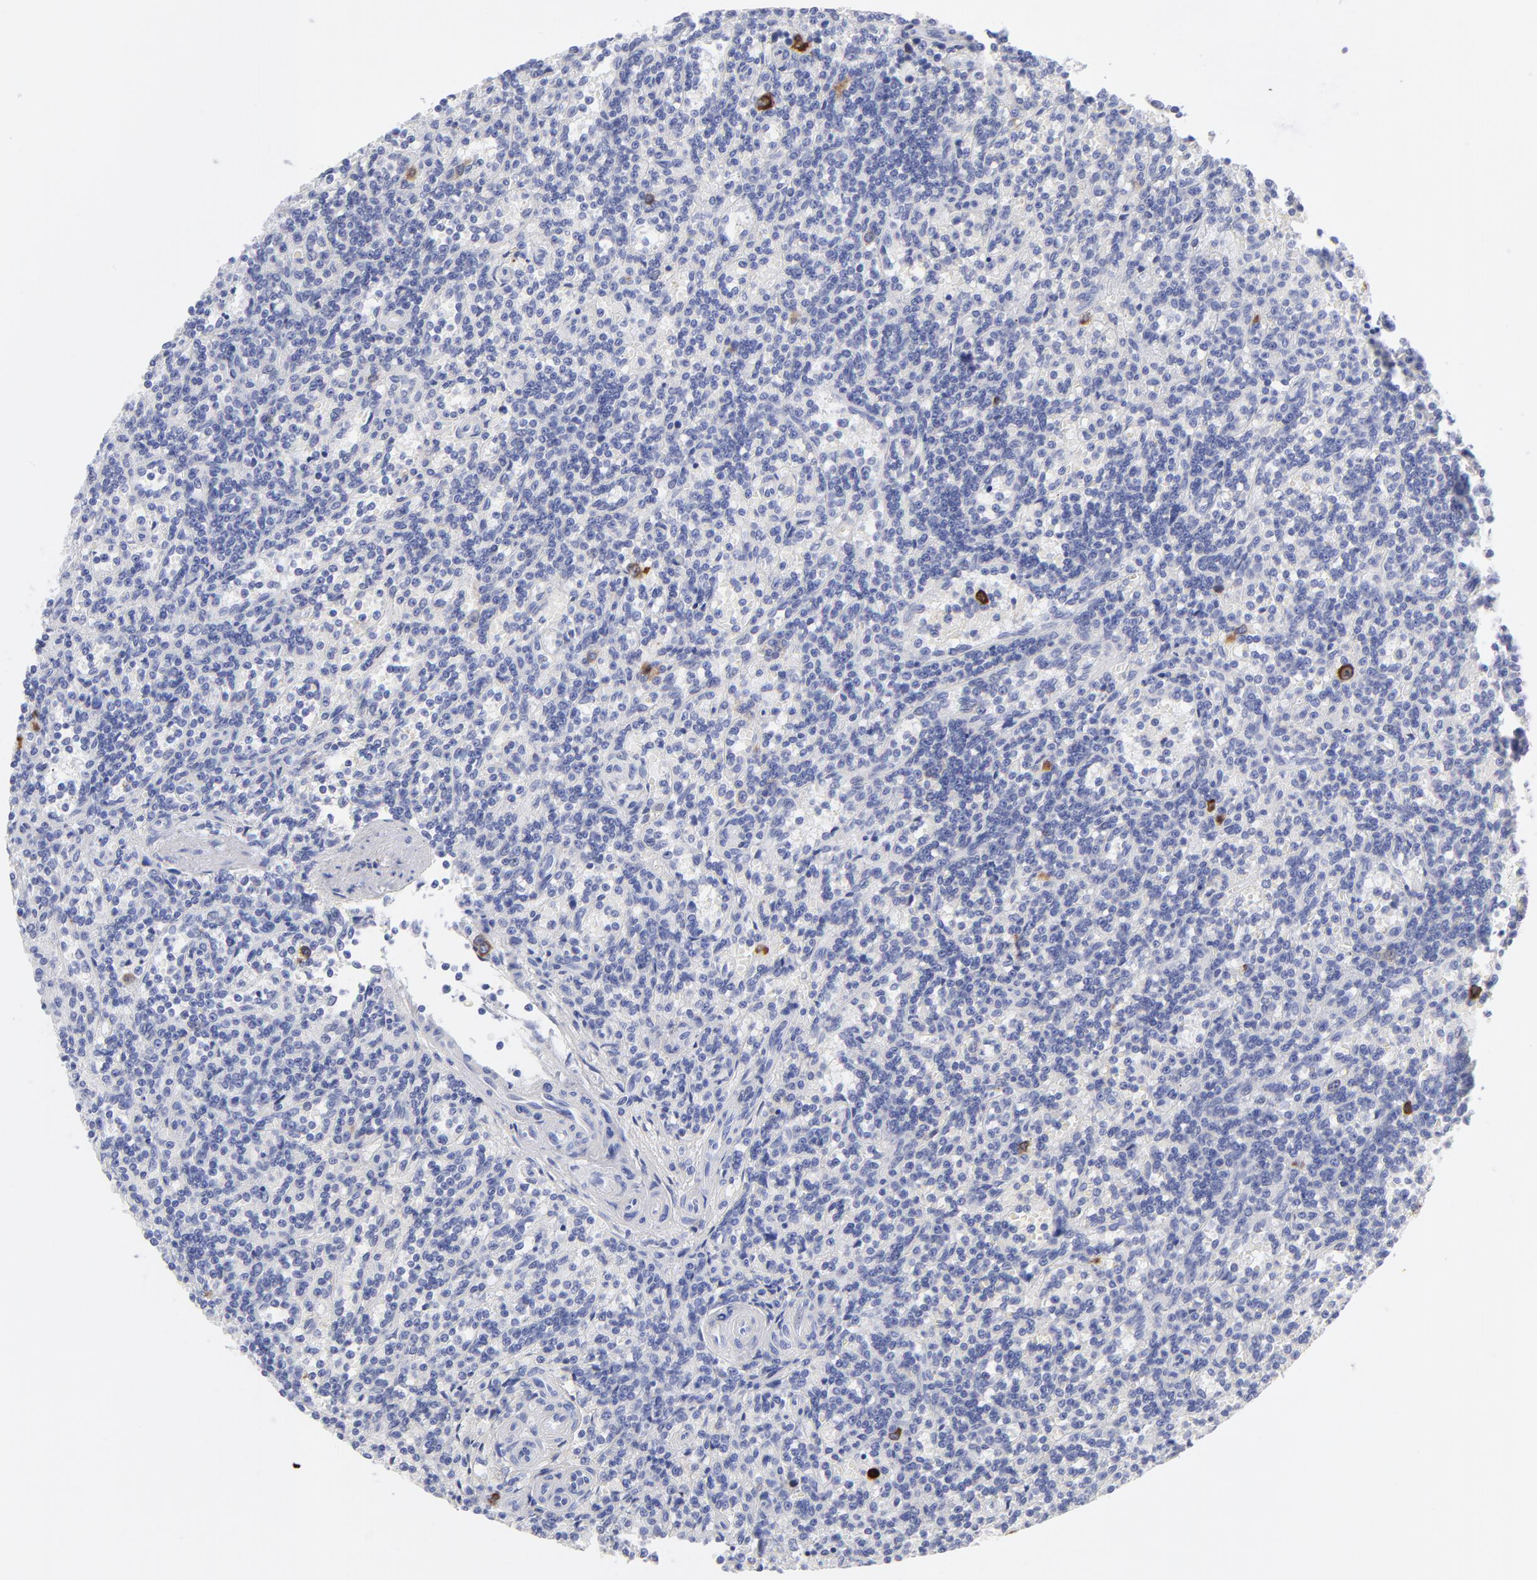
{"staining": {"intensity": "negative", "quantity": "none", "location": "none"}, "tissue": "lymphoma", "cell_type": "Tumor cells", "image_type": "cancer", "snomed": [{"axis": "morphology", "description": "Malignant lymphoma, non-Hodgkin's type, Low grade"}, {"axis": "topography", "description": "Spleen"}], "caption": "Immunohistochemistry histopathology image of low-grade malignant lymphoma, non-Hodgkin's type stained for a protein (brown), which exhibits no expression in tumor cells.", "gene": "CCNB1", "patient": {"sex": "male", "age": 73}}